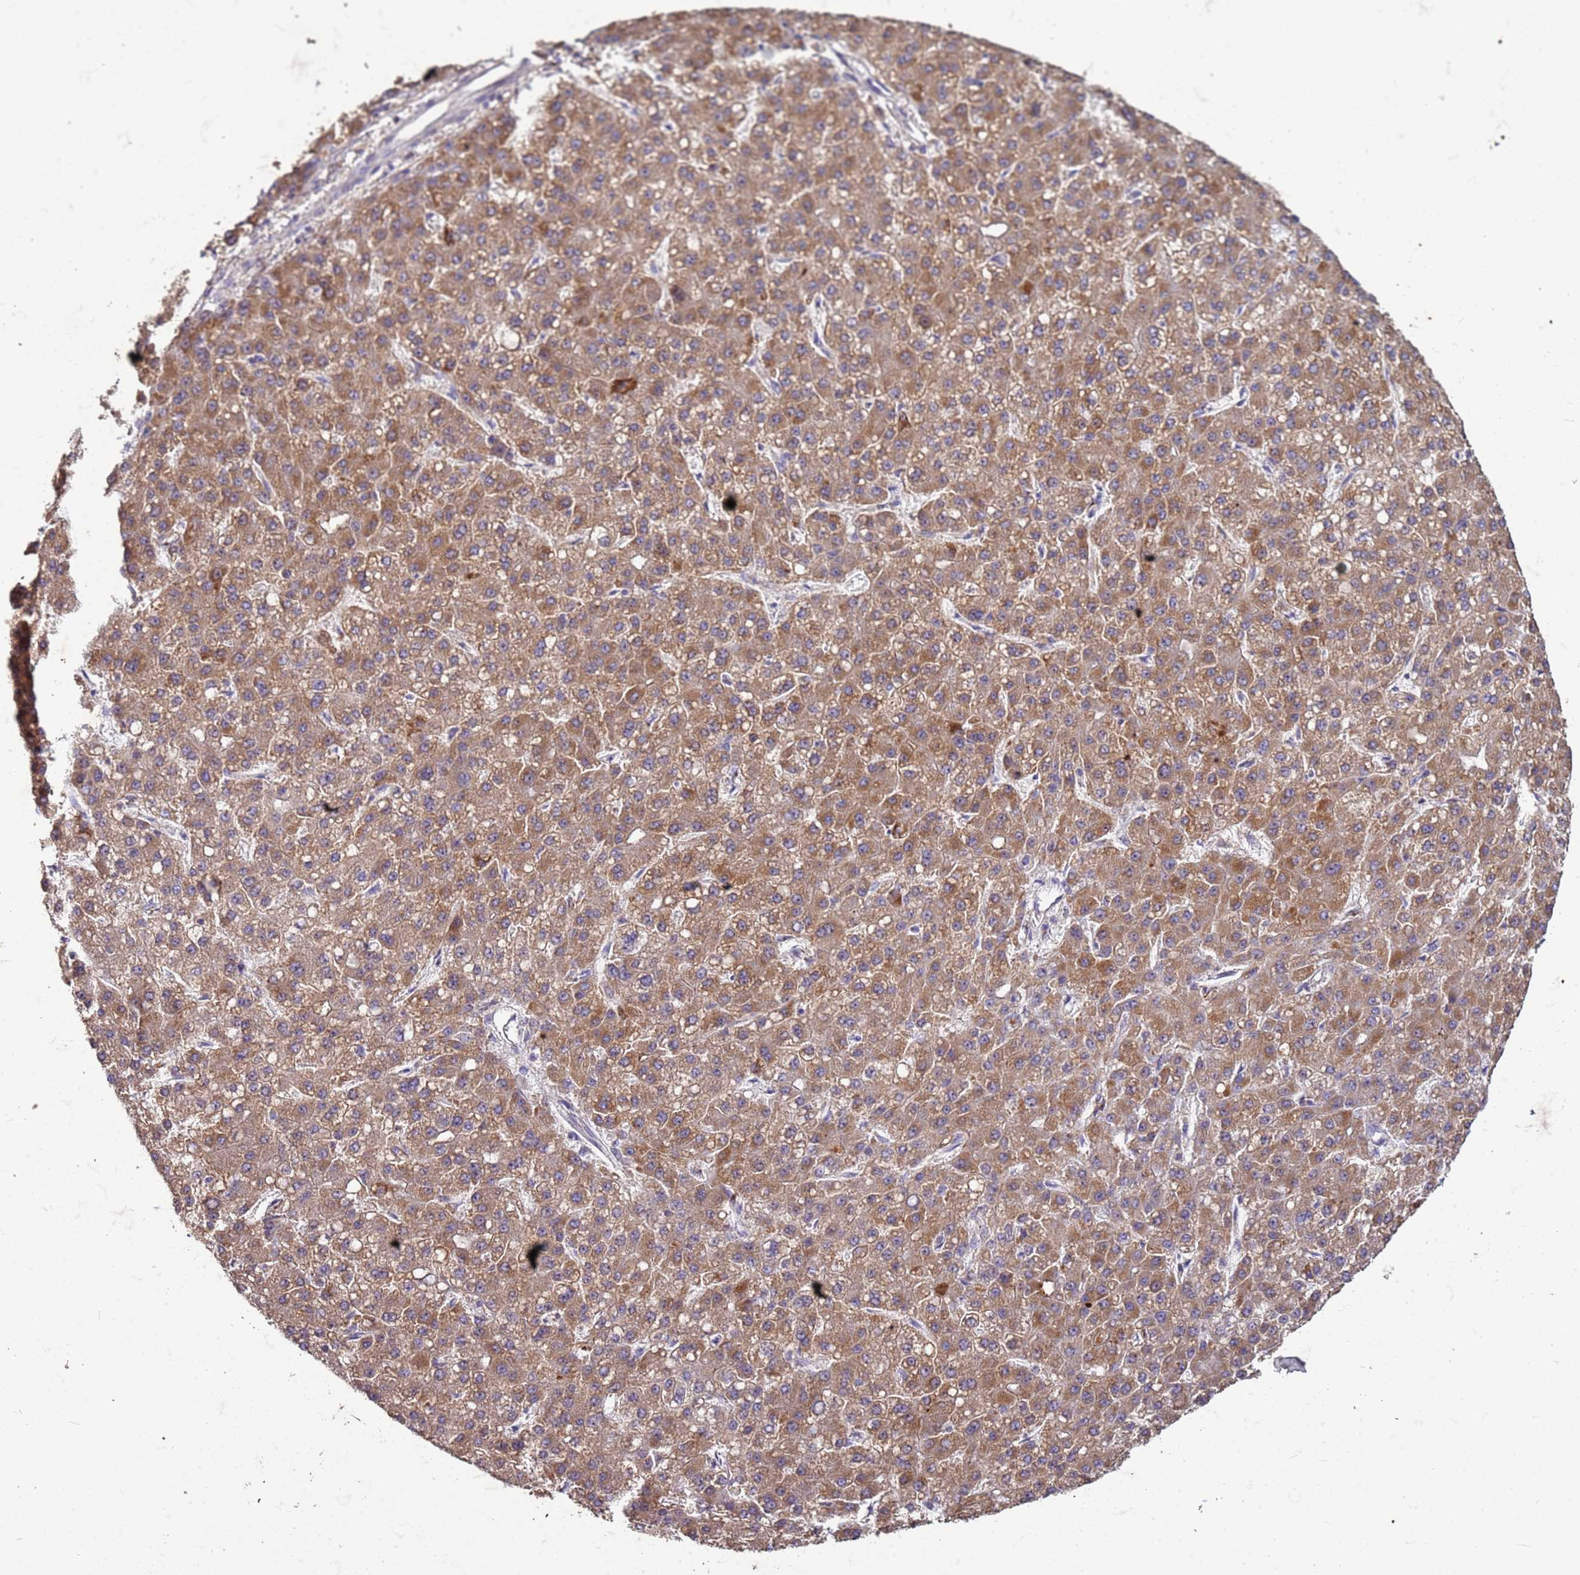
{"staining": {"intensity": "moderate", "quantity": ">75%", "location": "cytoplasmic/membranous"}, "tissue": "liver cancer", "cell_type": "Tumor cells", "image_type": "cancer", "snomed": [{"axis": "morphology", "description": "Carcinoma, Hepatocellular, NOS"}, {"axis": "topography", "description": "Liver"}], "caption": "A medium amount of moderate cytoplasmic/membranous expression is appreciated in approximately >75% of tumor cells in liver cancer tissue. (IHC, brightfield microscopy, high magnification).", "gene": "SLC25A15", "patient": {"sex": "male", "age": 67}}